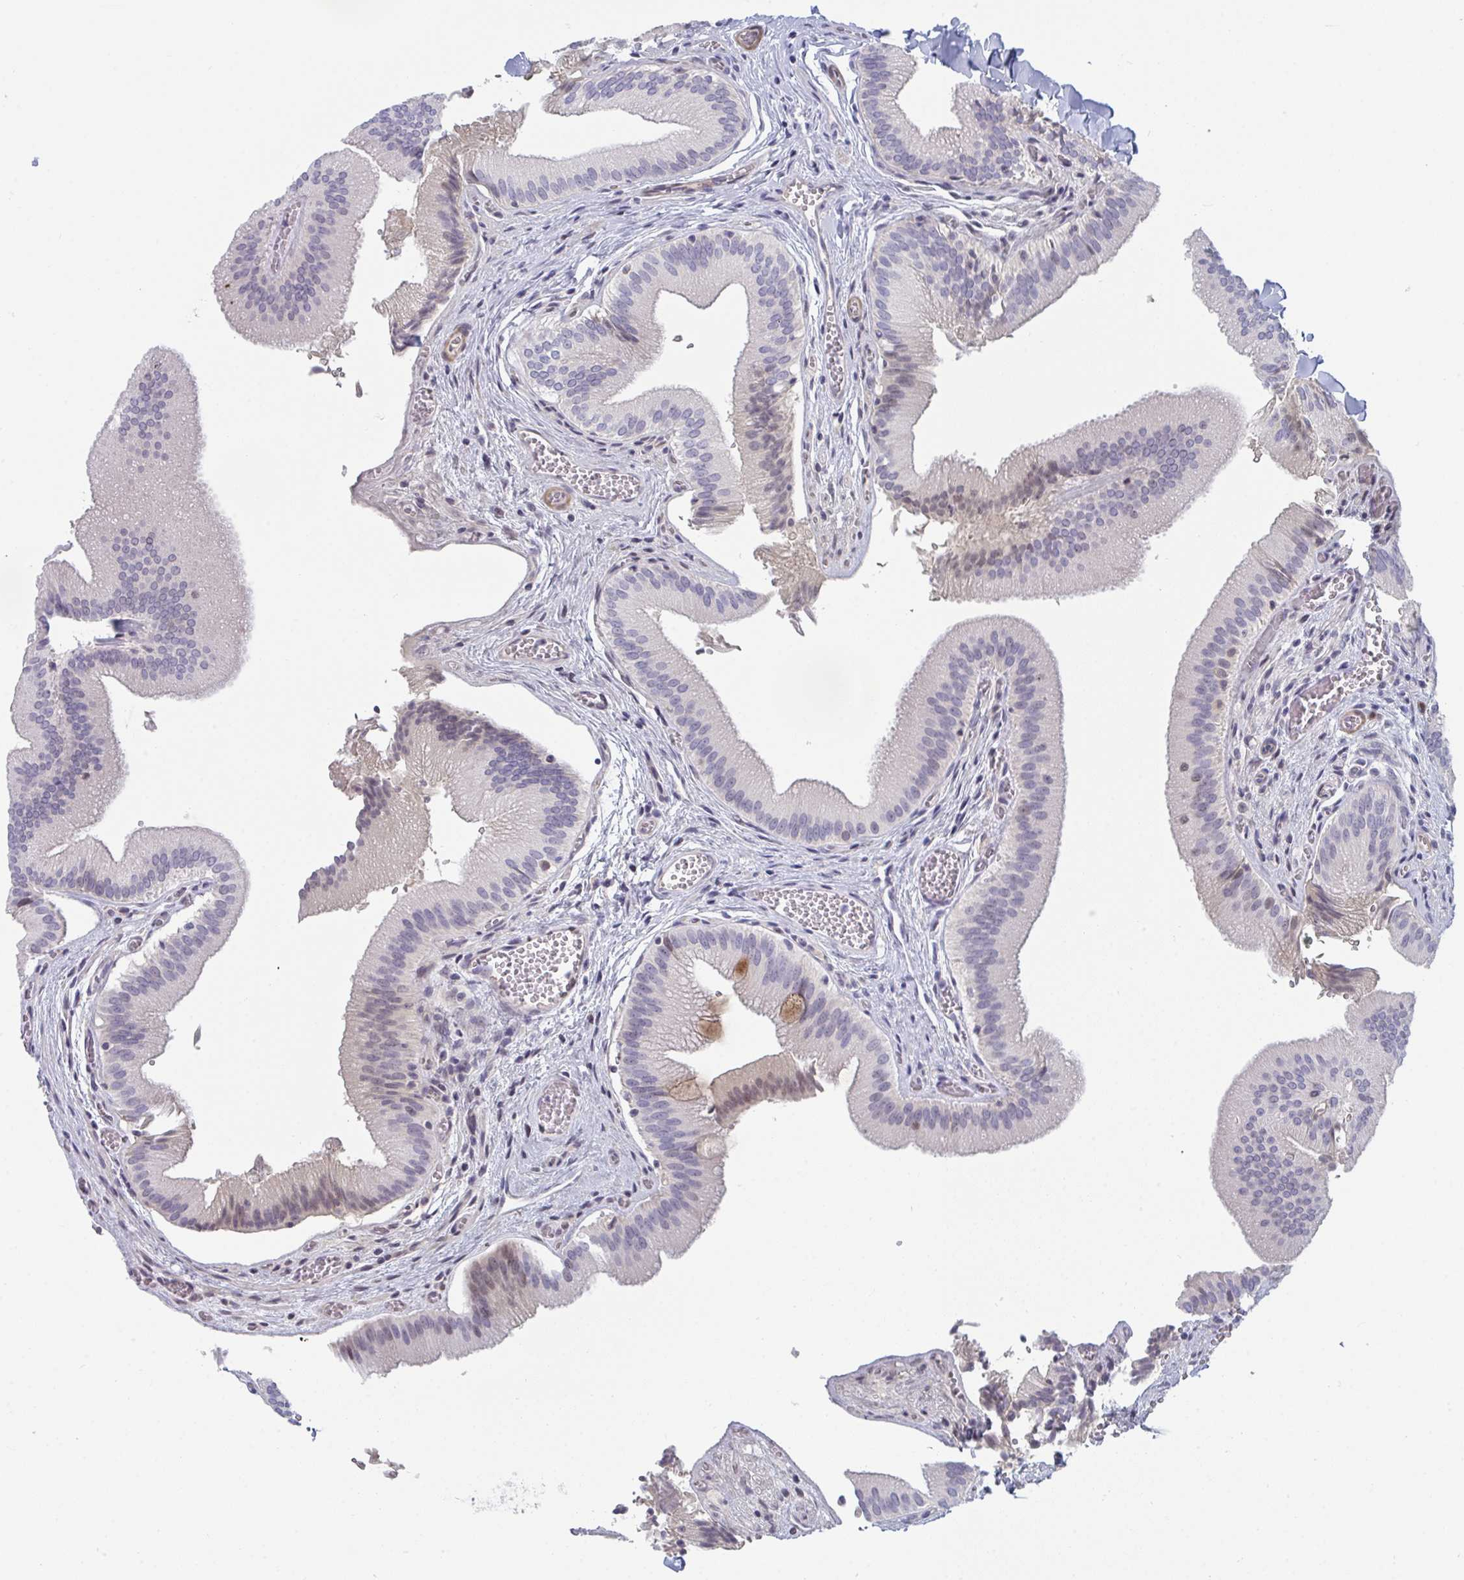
{"staining": {"intensity": "weak", "quantity": "25%-75%", "location": "cytoplasmic/membranous,nuclear"}, "tissue": "gallbladder", "cell_type": "Glandular cells", "image_type": "normal", "snomed": [{"axis": "morphology", "description": "Normal tissue, NOS"}, {"axis": "topography", "description": "Gallbladder"}], "caption": "Approximately 25%-75% of glandular cells in benign human gallbladder demonstrate weak cytoplasmic/membranous,nuclear protein positivity as visualized by brown immunohistochemical staining.", "gene": "CENPT", "patient": {"sex": "male", "age": 17}}